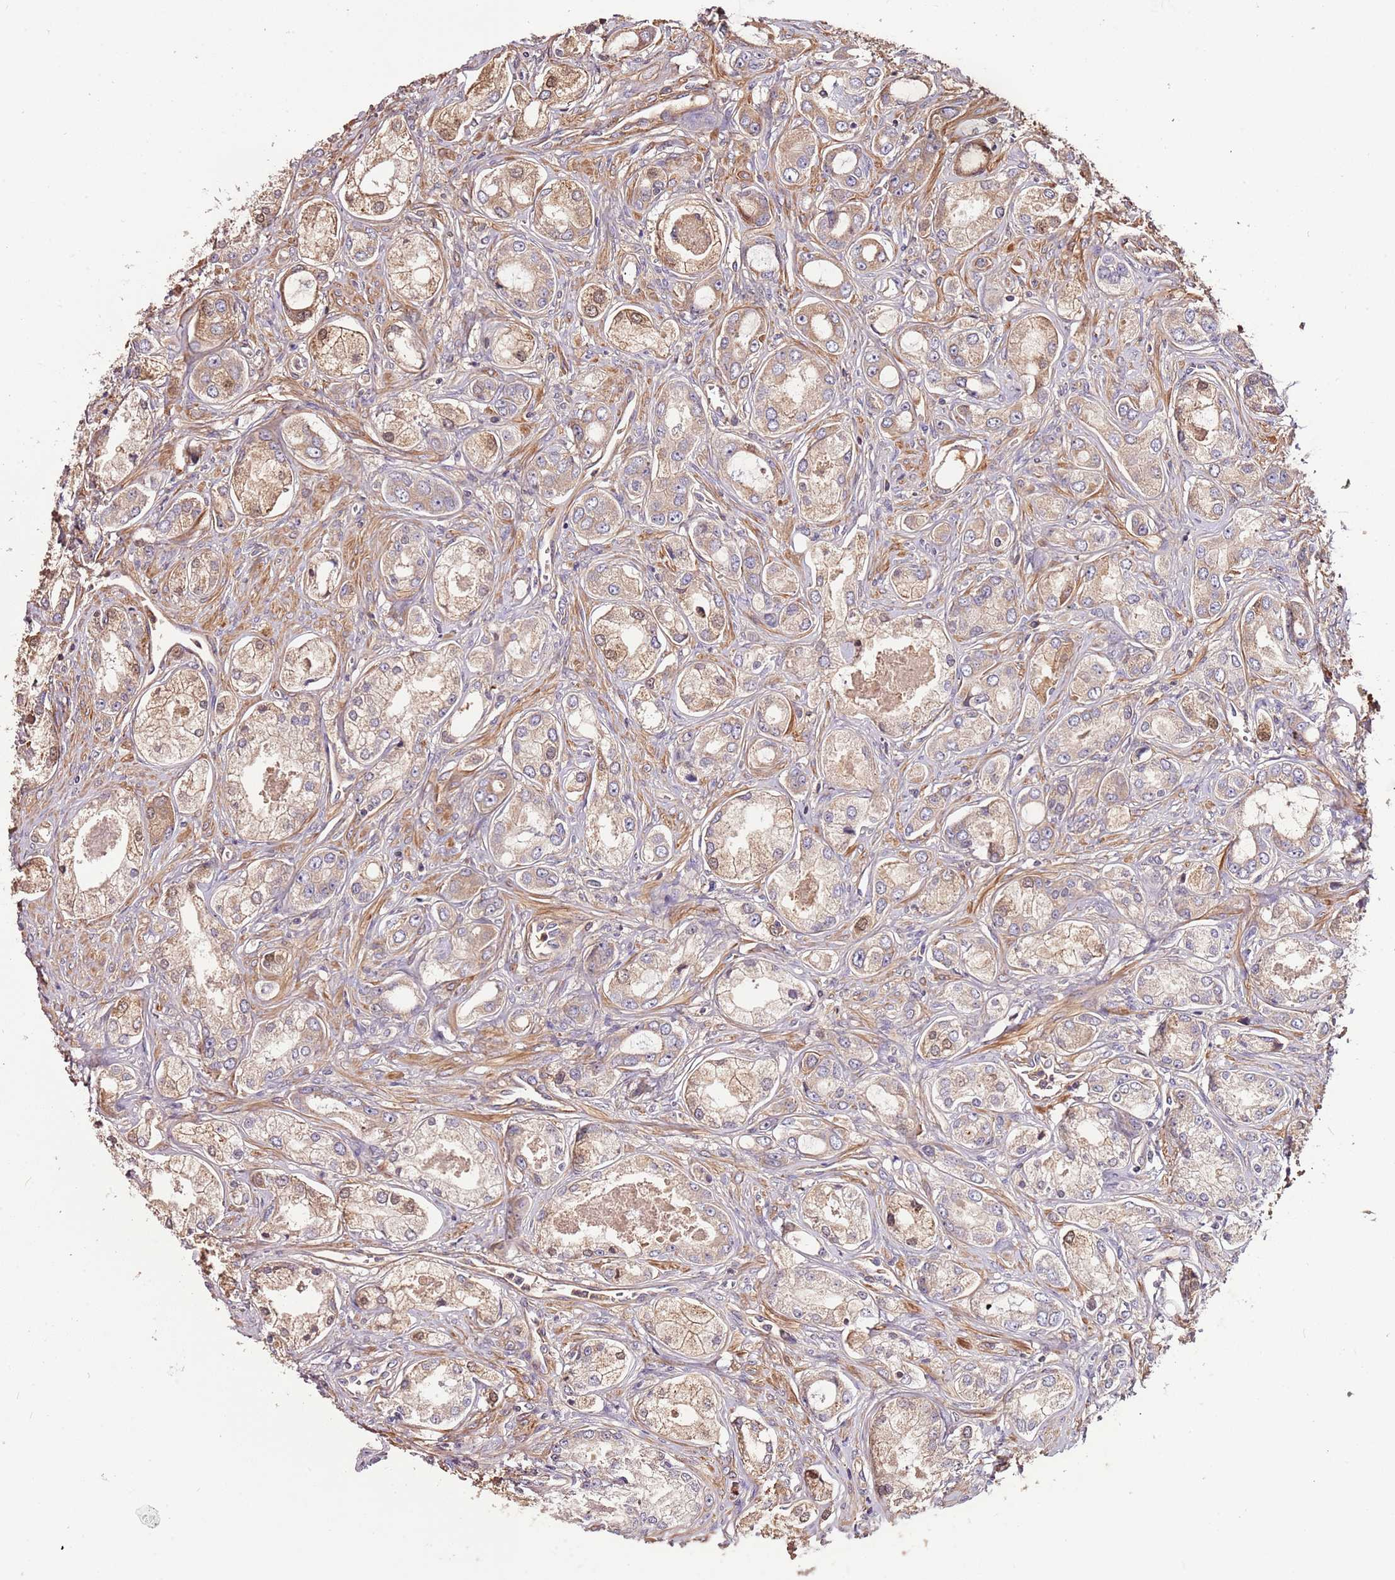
{"staining": {"intensity": "moderate", "quantity": "25%-75%", "location": "cytoplasmic/membranous"}, "tissue": "prostate cancer", "cell_type": "Tumor cells", "image_type": "cancer", "snomed": [{"axis": "morphology", "description": "Adenocarcinoma, Low grade"}, {"axis": "topography", "description": "Prostate"}], "caption": "About 25%-75% of tumor cells in human prostate low-grade adenocarcinoma show moderate cytoplasmic/membranous protein staining as visualized by brown immunohistochemical staining.", "gene": "DENR", "patient": {"sex": "male", "age": 68}}